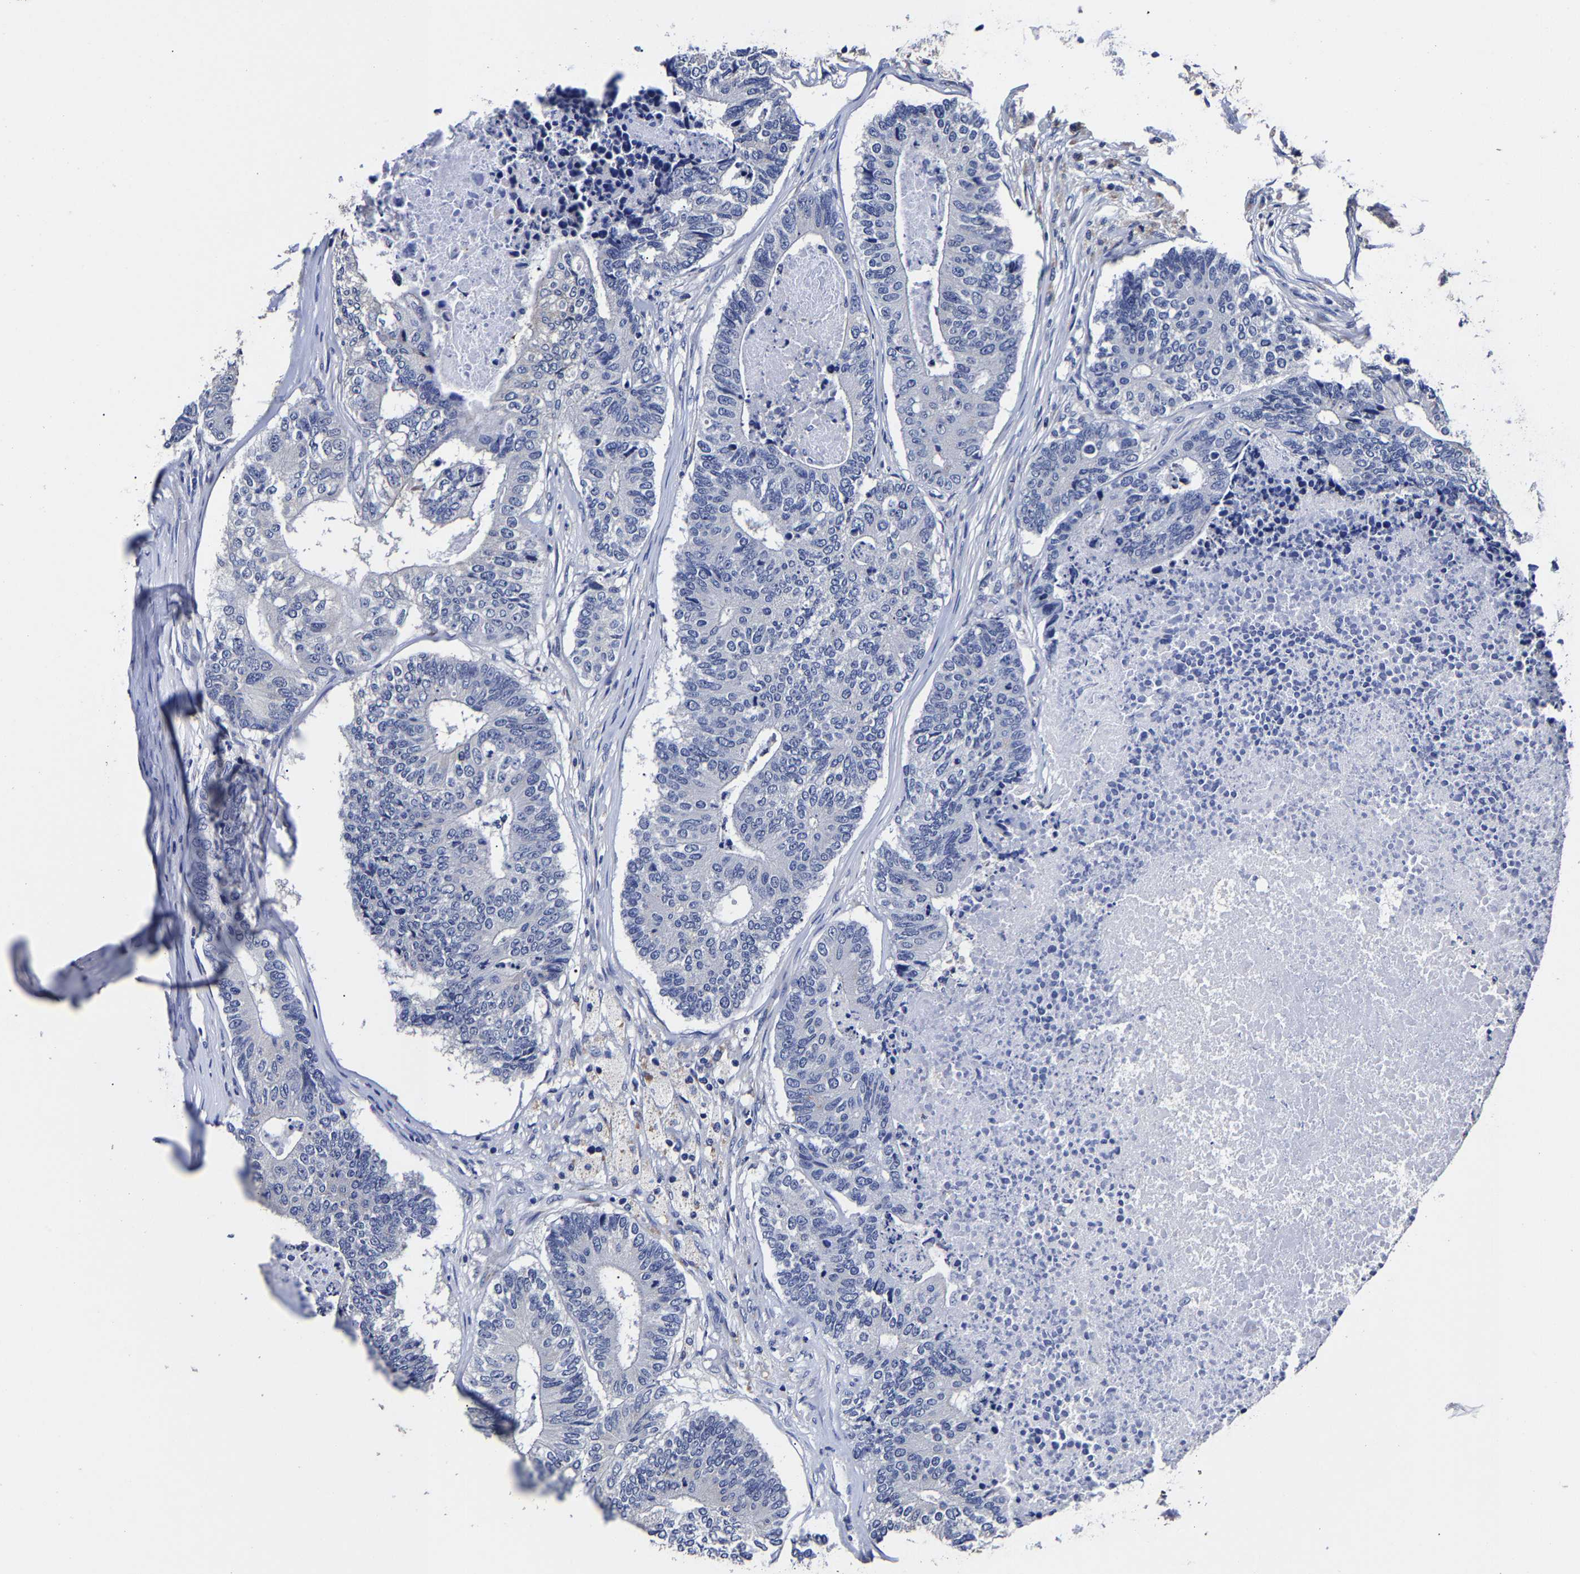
{"staining": {"intensity": "negative", "quantity": "none", "location": "none"}, "tissue": "colorectal cancer", "cell_type": "Tumor cells", "image_type": "cancer", "snomed": [{"axis": "morphology", "description": "Adenocarcinoma, NOS"}, {"axis": "topography", "description": "Colon"}], "caption": "IHC photomicrograph of colorectal cancer stained for a protein (brown), which demonstrates no expression in tumor cells.", "gene": "AKAP4", "patient": {"sex": "female", "age": 67}}